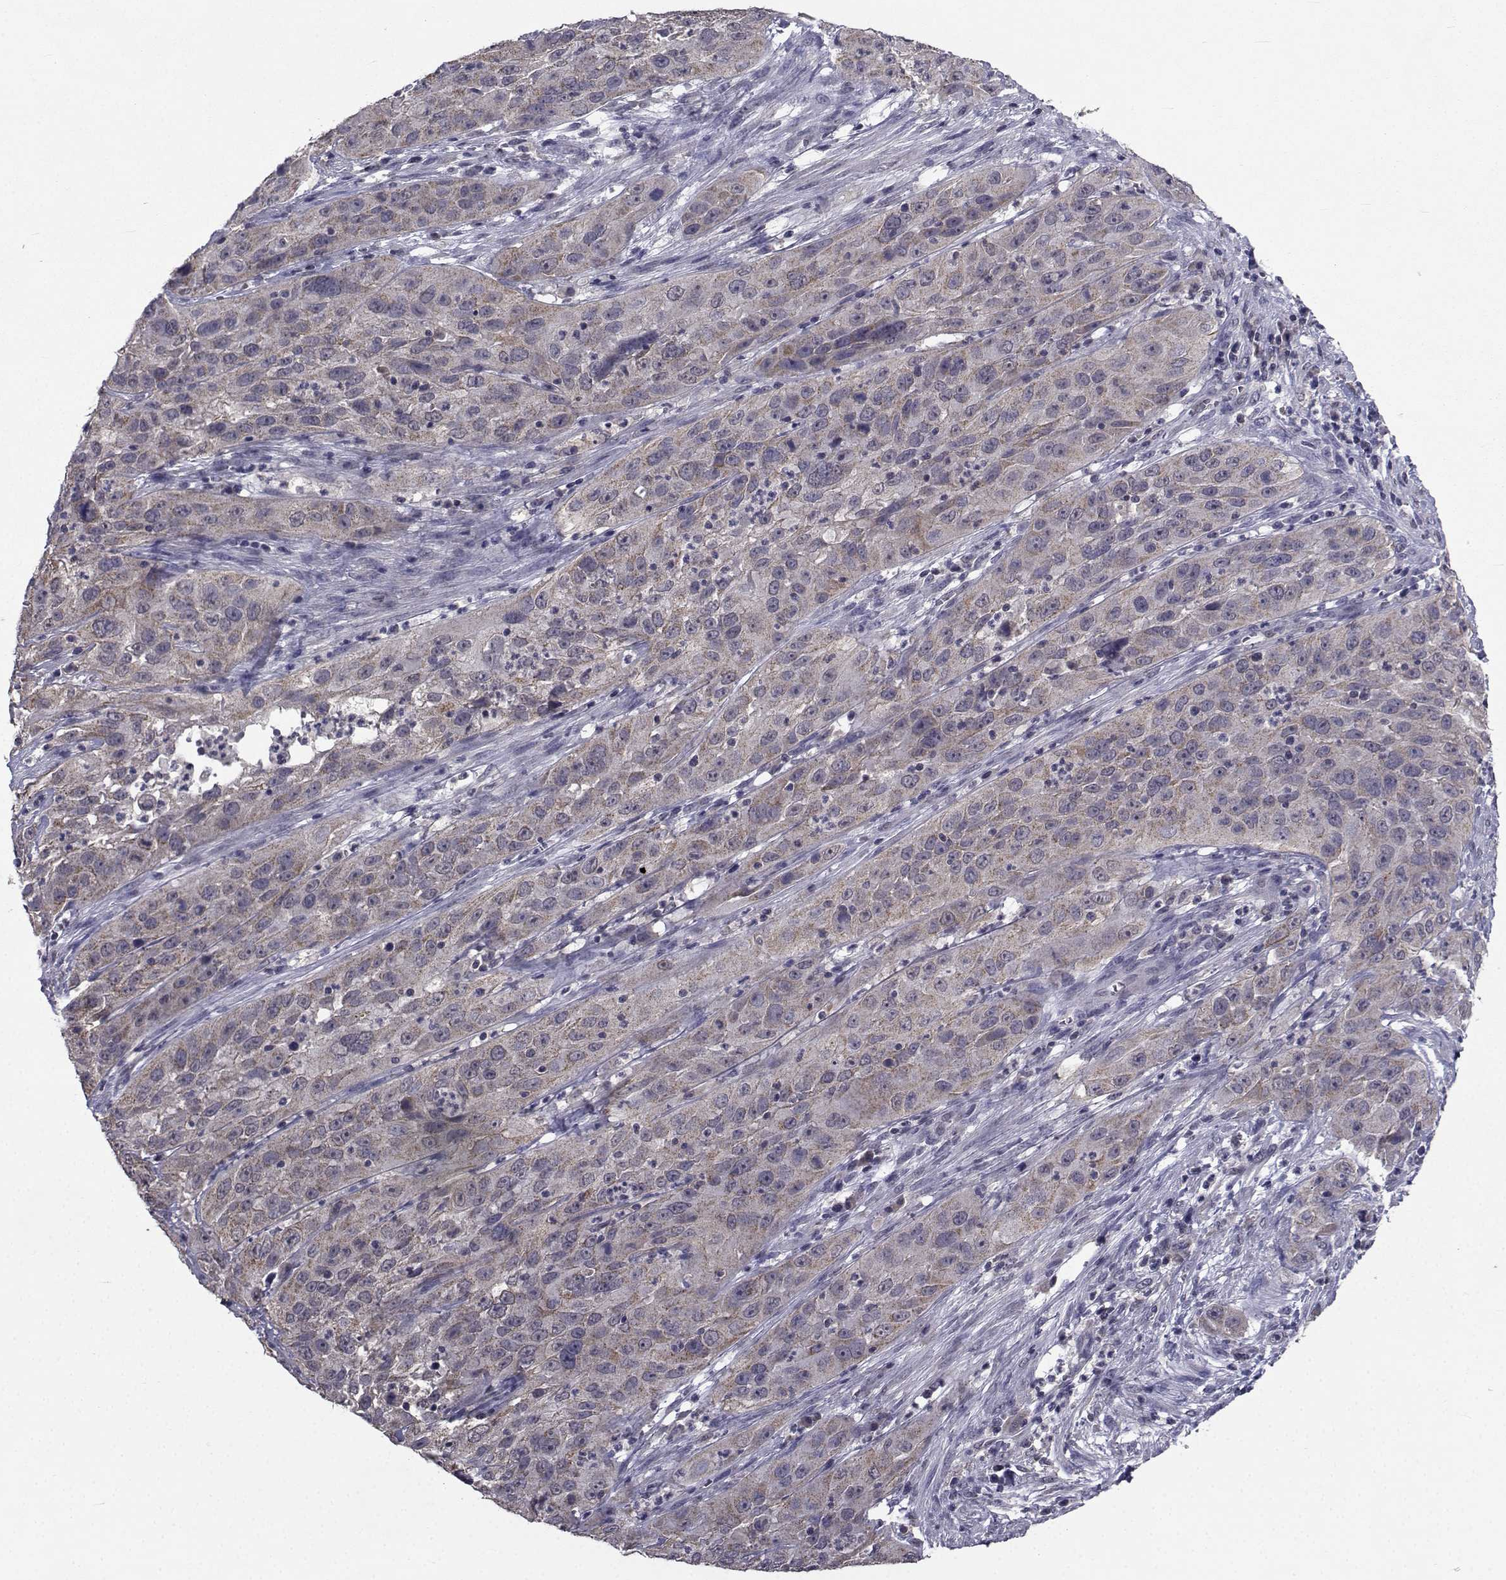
{"staining": {"intensity": "weak", "quantity": "25%-75%", "location": "cytoplasmic/membranous"}, "tissue": "cervical cancer", "cell_type": "Tumor cells", "image_type": "cancer", "snomed": [{"axis": "morphology", "description": "Squamous cell carcinoma, NOS"}, {"axis": "topography", "description": "Cervix"}], "caption": "Weak cytoplasmic/membranous protein expression is appreciated in about 25%-75% of tumor cells in cervical squamous cell carcinoma. The staining was performed using DAB (3,3'-diaminobenzidine), with brown indicating positive protein expression. Nuclei are stained blue with hematoxylin.", "gene": "CYP2S1", "patient": {"sex": "female", "age": 32}}